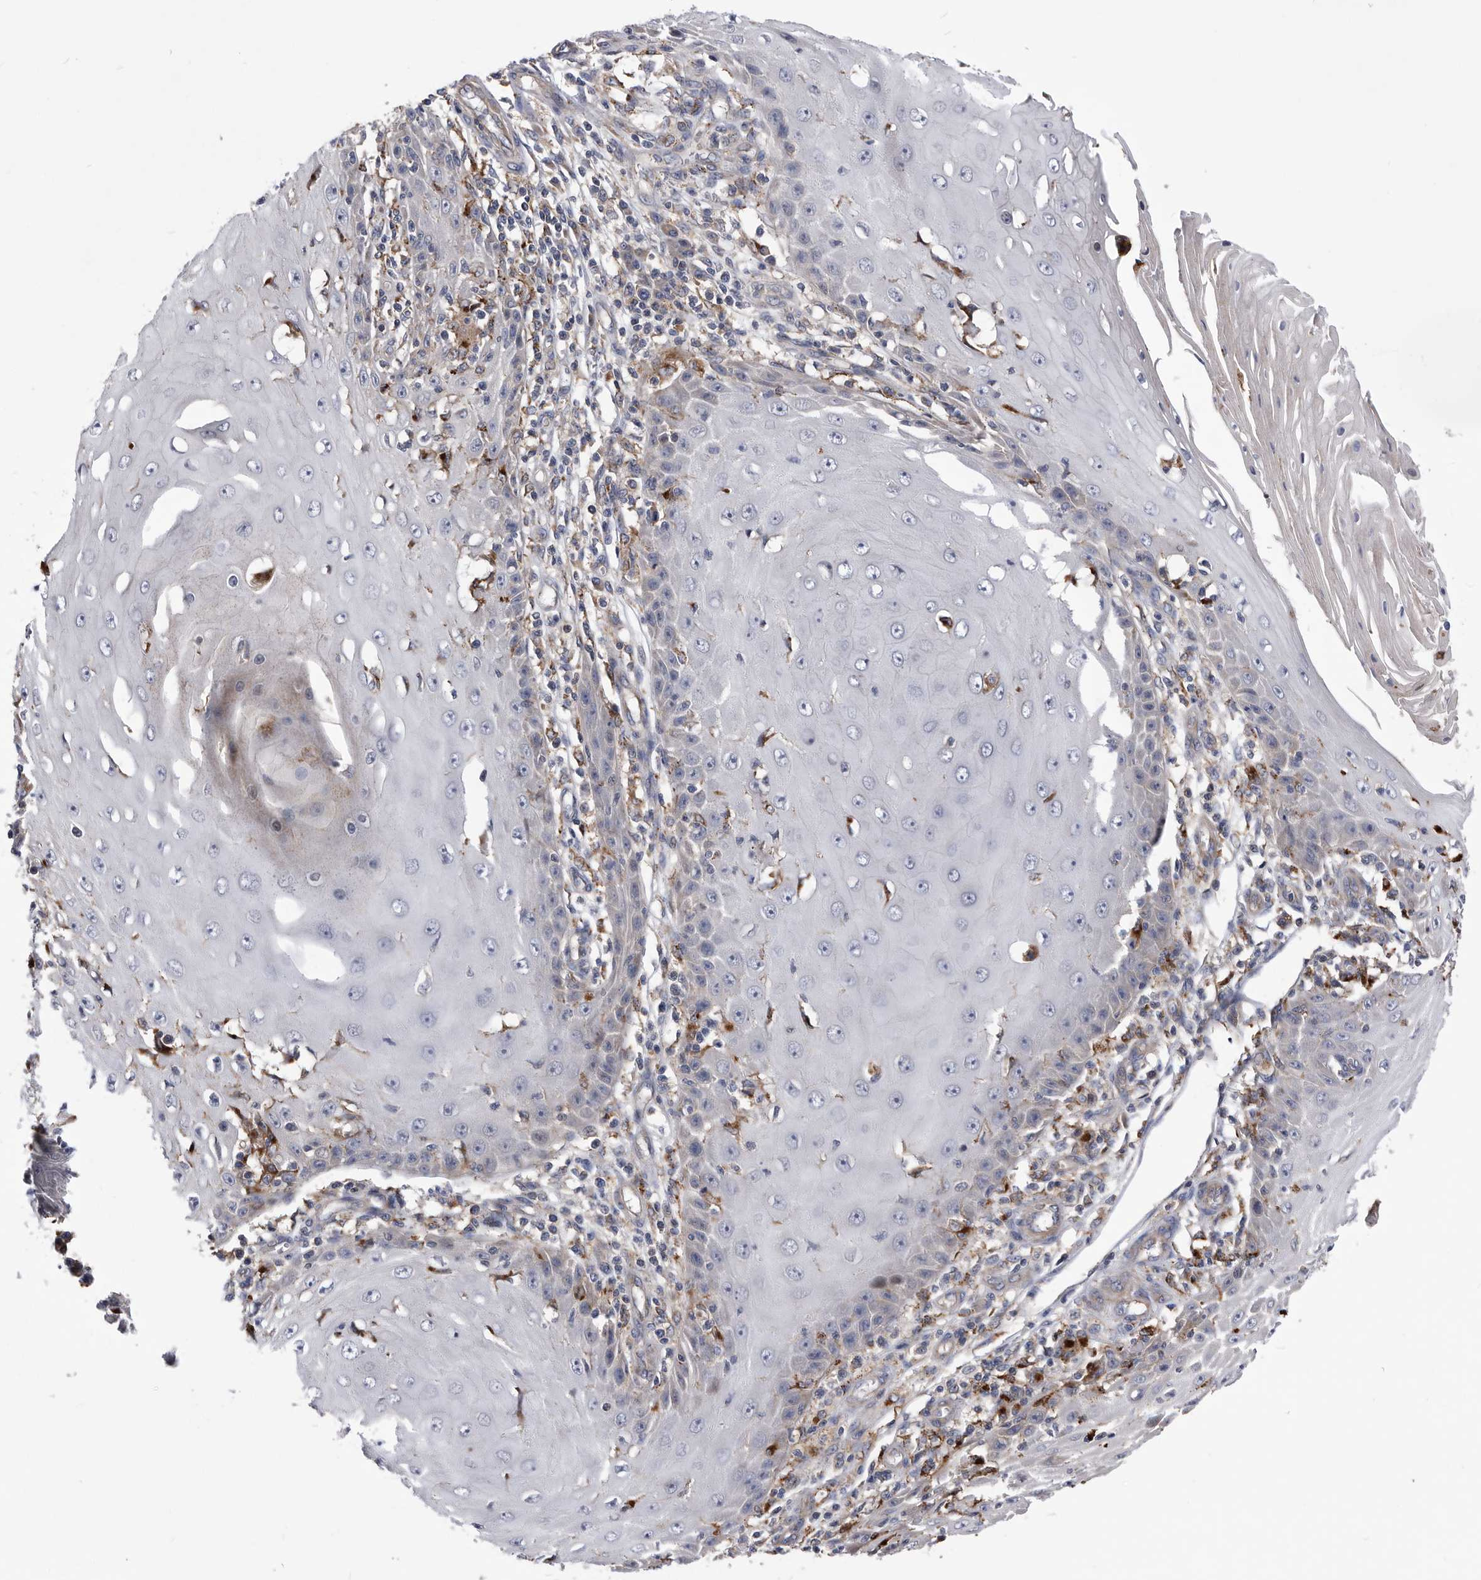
{"staining": {"intensity": "negative", "quantity": "none", "location": "none"}, "tissue": "skin cancer", "cell_type": "Tumor cells", "image_type": "cancer", "snomed": [{"axis": "morphology", "description": "Squamous cell carcinoma, NOS"}, {"axis": "topography", "description": "Skin"}], "caption": "Tumor cells are negative for protein expression in human squamous cell carcinoma (skin). (Immunohistochemistry, brightfield microscopy, high magnification).", "gene": "BAIAP3", "patient": {"sex": "female", "age": 73}}